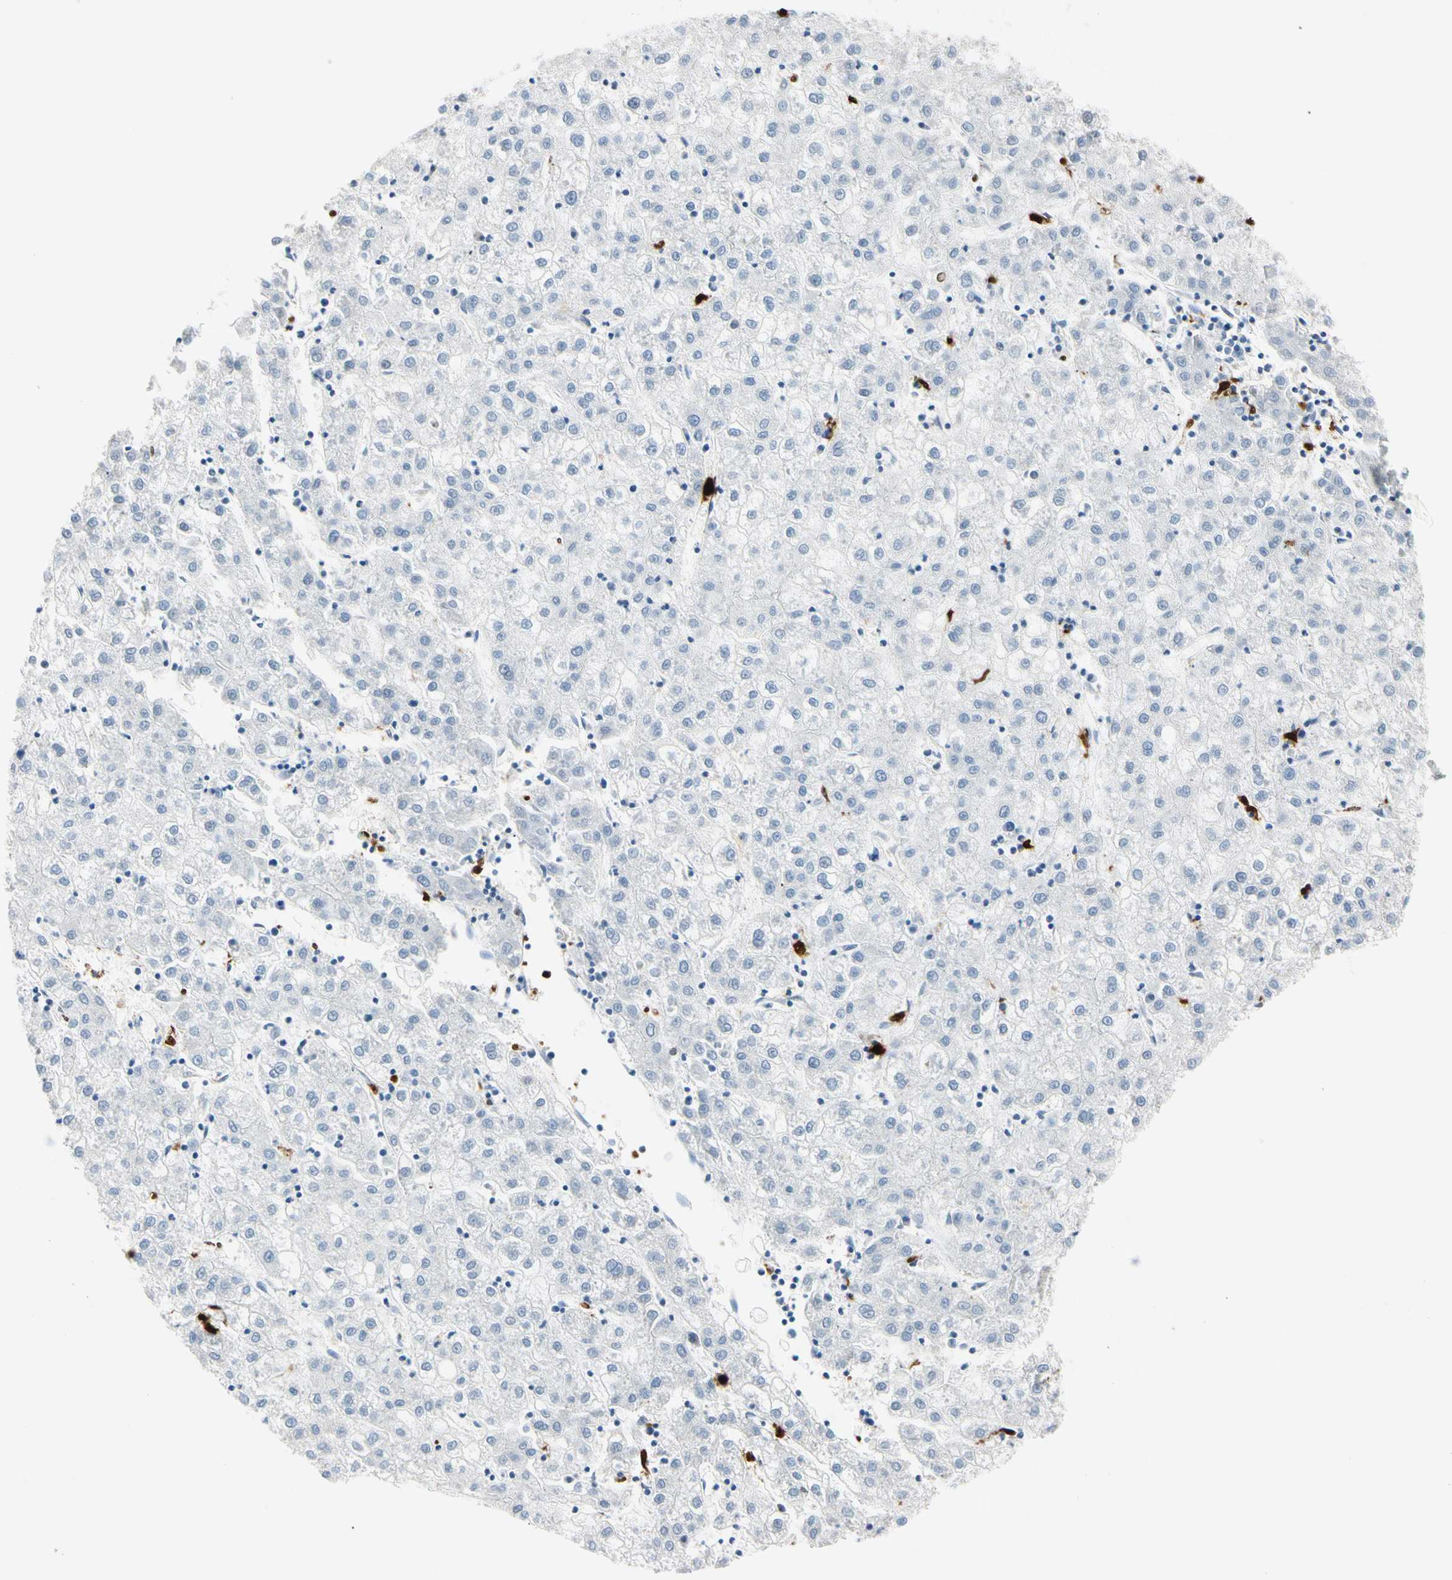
{"staining": {"intensity": "negative", "quantity": "none", "location": "none"}, "tissue": "liver cancer", "cell_type": "Tumor cells", "image_type": "cancer", "snomed": [{"axis": "morphology", "description": "Carcinoma, Hepatocellular, NOS"}, {"axis": "topography", "description": "Liver"}], "caption": "Protein analysis of liver cancer (hepatocellular carcinoma) shows no significant expression in tumor cells.", "gene": "TRAF5", "patient": {"sex": "male", "age": 72}}